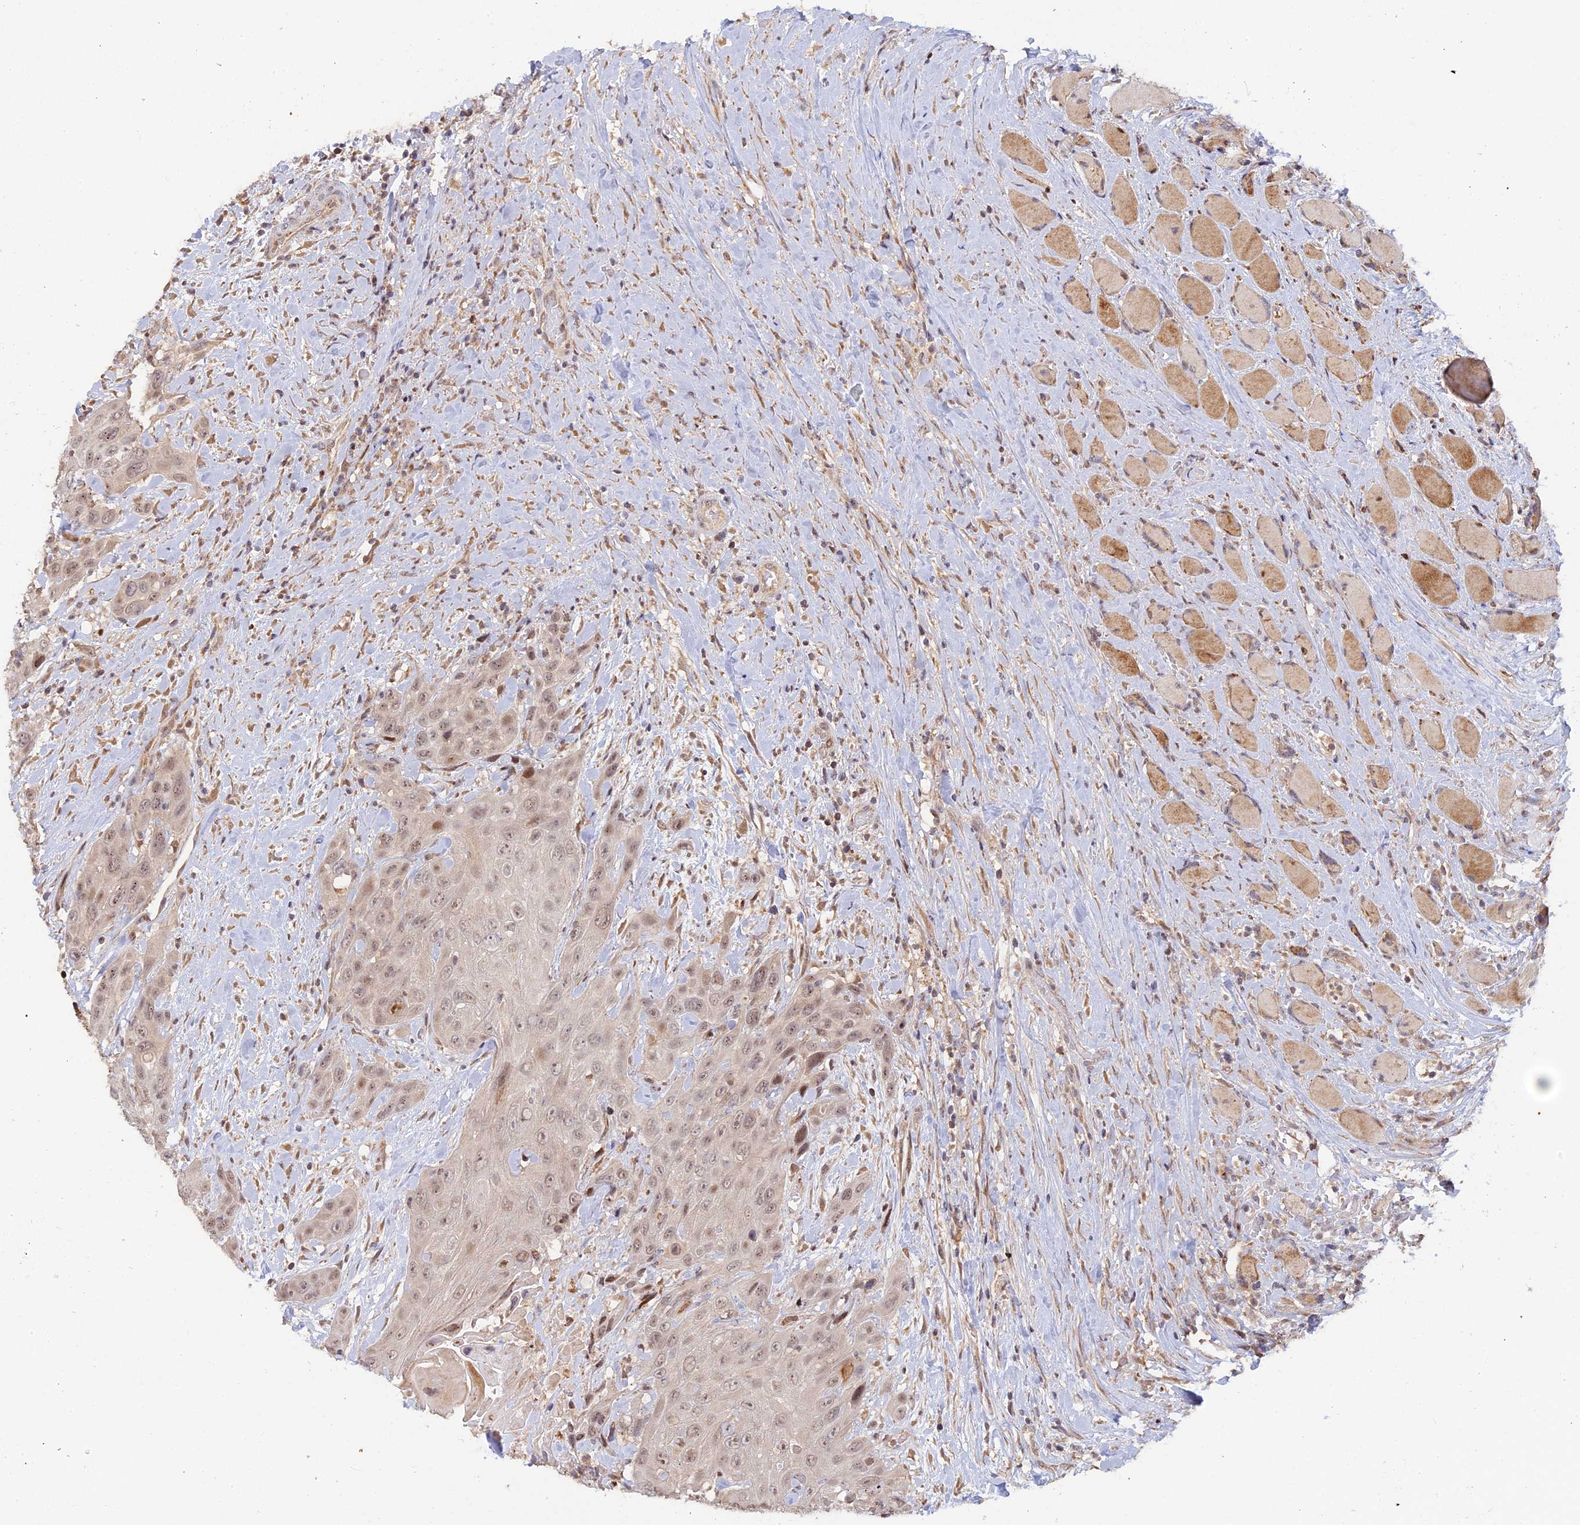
{"staining": {"intensity": "weak", "quantity": "25%-75%", "location": "nuclear"}, "tissue": "head and neck cancer", "cell_type": "Tumor cells", "image_type": "cancer", "snomed": [{"axis": "morphology", "description": "Squamous cell carcinoma, NOS"}, {"axis": "topography", "description": "Head-Neck"}], "caption": "High-power microscopy captured an immunohistochemistry image of head and neck squamous cell carcinoma, revealing weak nuclear positivity in approximately 25%-75% of tumor cells.", "gene": "GSKIP", "patient": {"sex": "male", "age": 81}}